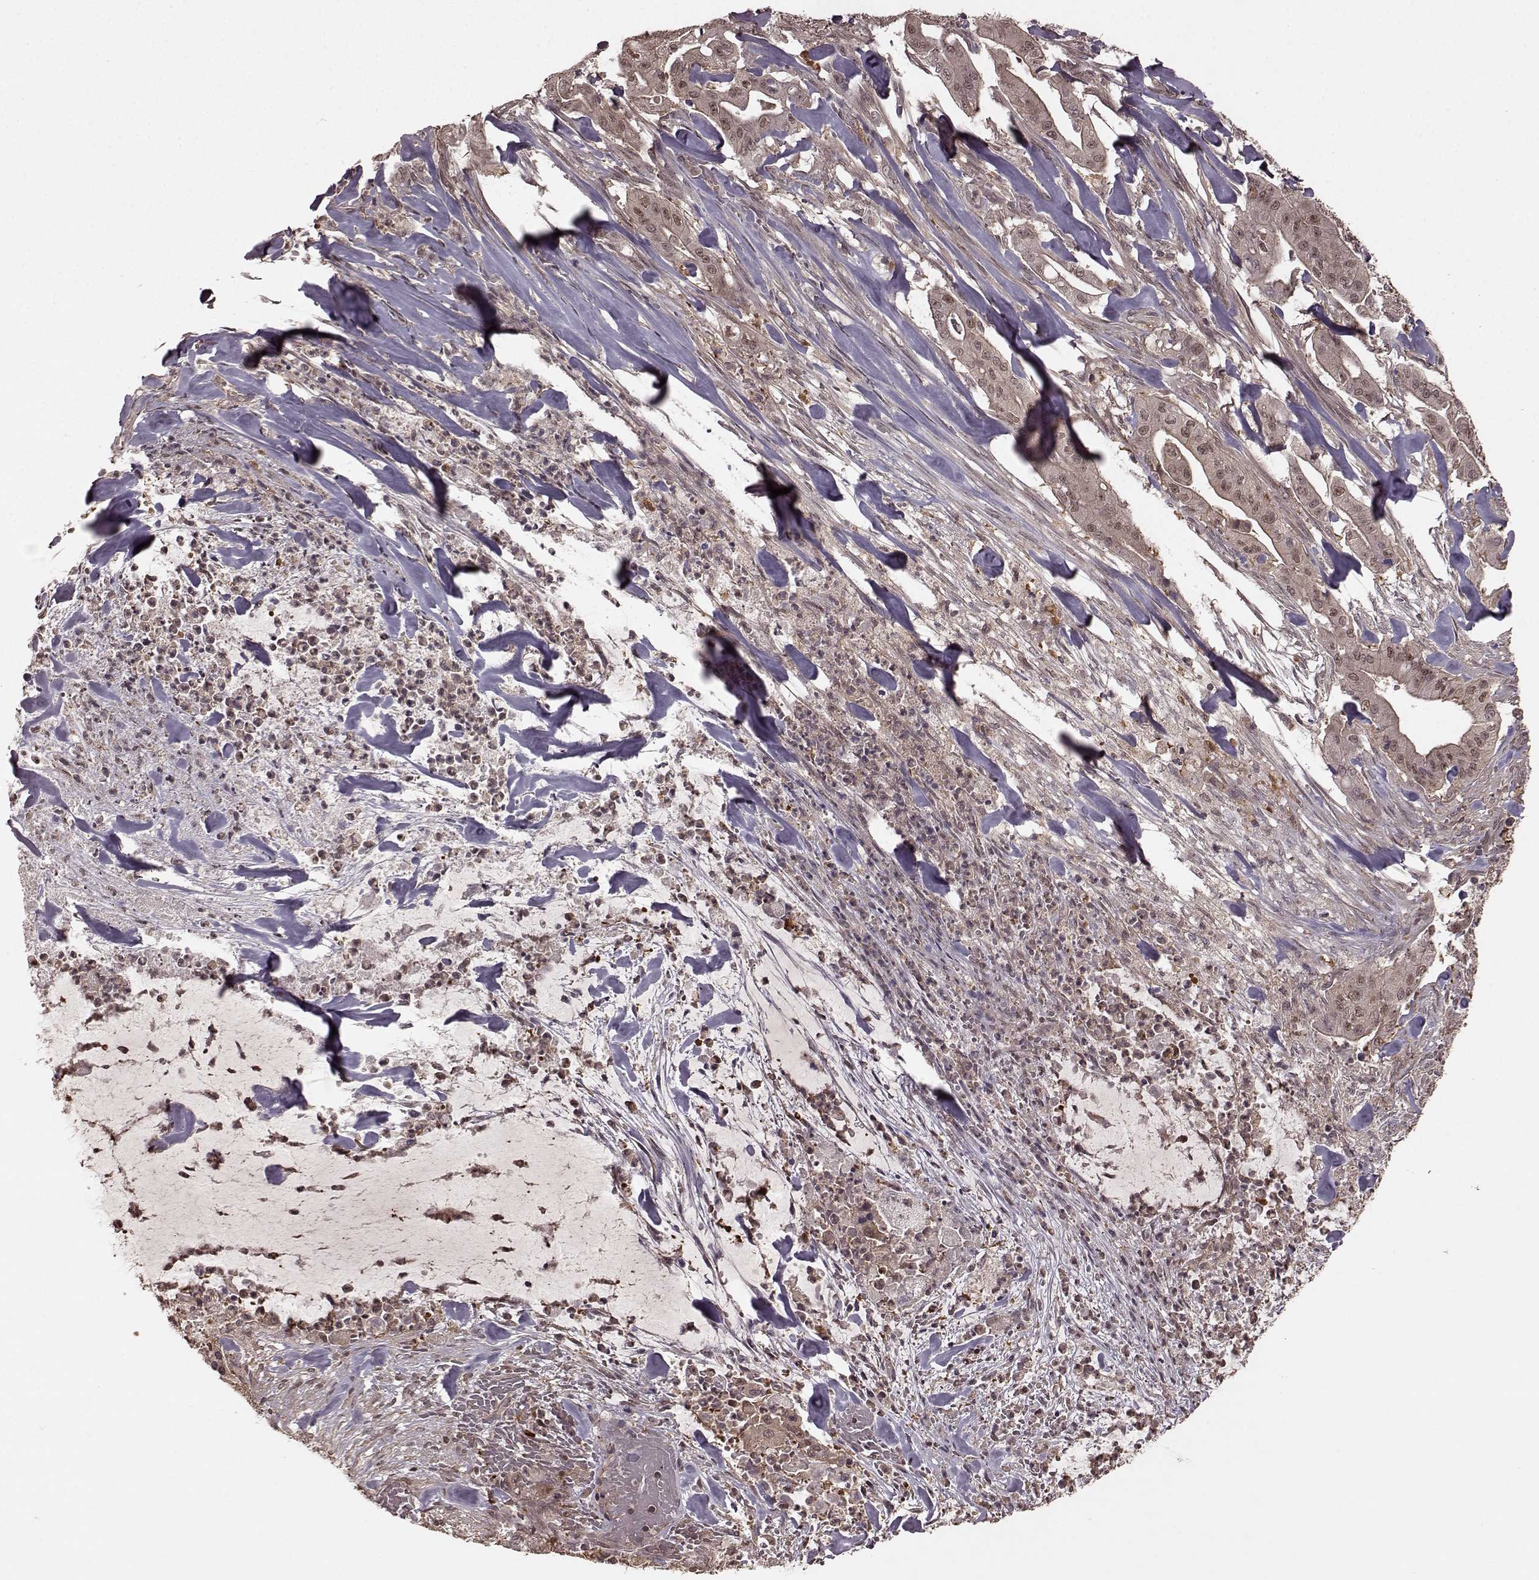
{"staining": {"intensity": "weak", "quantity": "25%-75%", "location": "cytoplasmic/membranous,nuclear"}, "tissue": "pancreatic cancer", "cell_type": "Tumor cells", "image_type": "cancer", "snomed": [{"axis": "morphology", "description": "Normal tissue, NOS"}, {"axis": "morphology", "description": "Inflammation, NOS"}, {"axis": "morphology", "description": "Adenocarcinoma, NOS"}, {"axis": "topography", "description": "Pancreas"}], "caption": "Immunohistochemistry staining of pancreatic adenocarcinoma, which shows low levels of weak cytoplasmic/membranous and nuclear positivity in about 25%-75% of tumor cells indicating weak cytoplasmic/membranous and nuclear protein positivity. The staining was performed using DAB (3,3'-diaminobenzidine) (brown) for protein detection and nuclei were counterstained in hematoxylin (blue).", "gene": "GSS", "patient": {"sex": "male", "age": 57}}